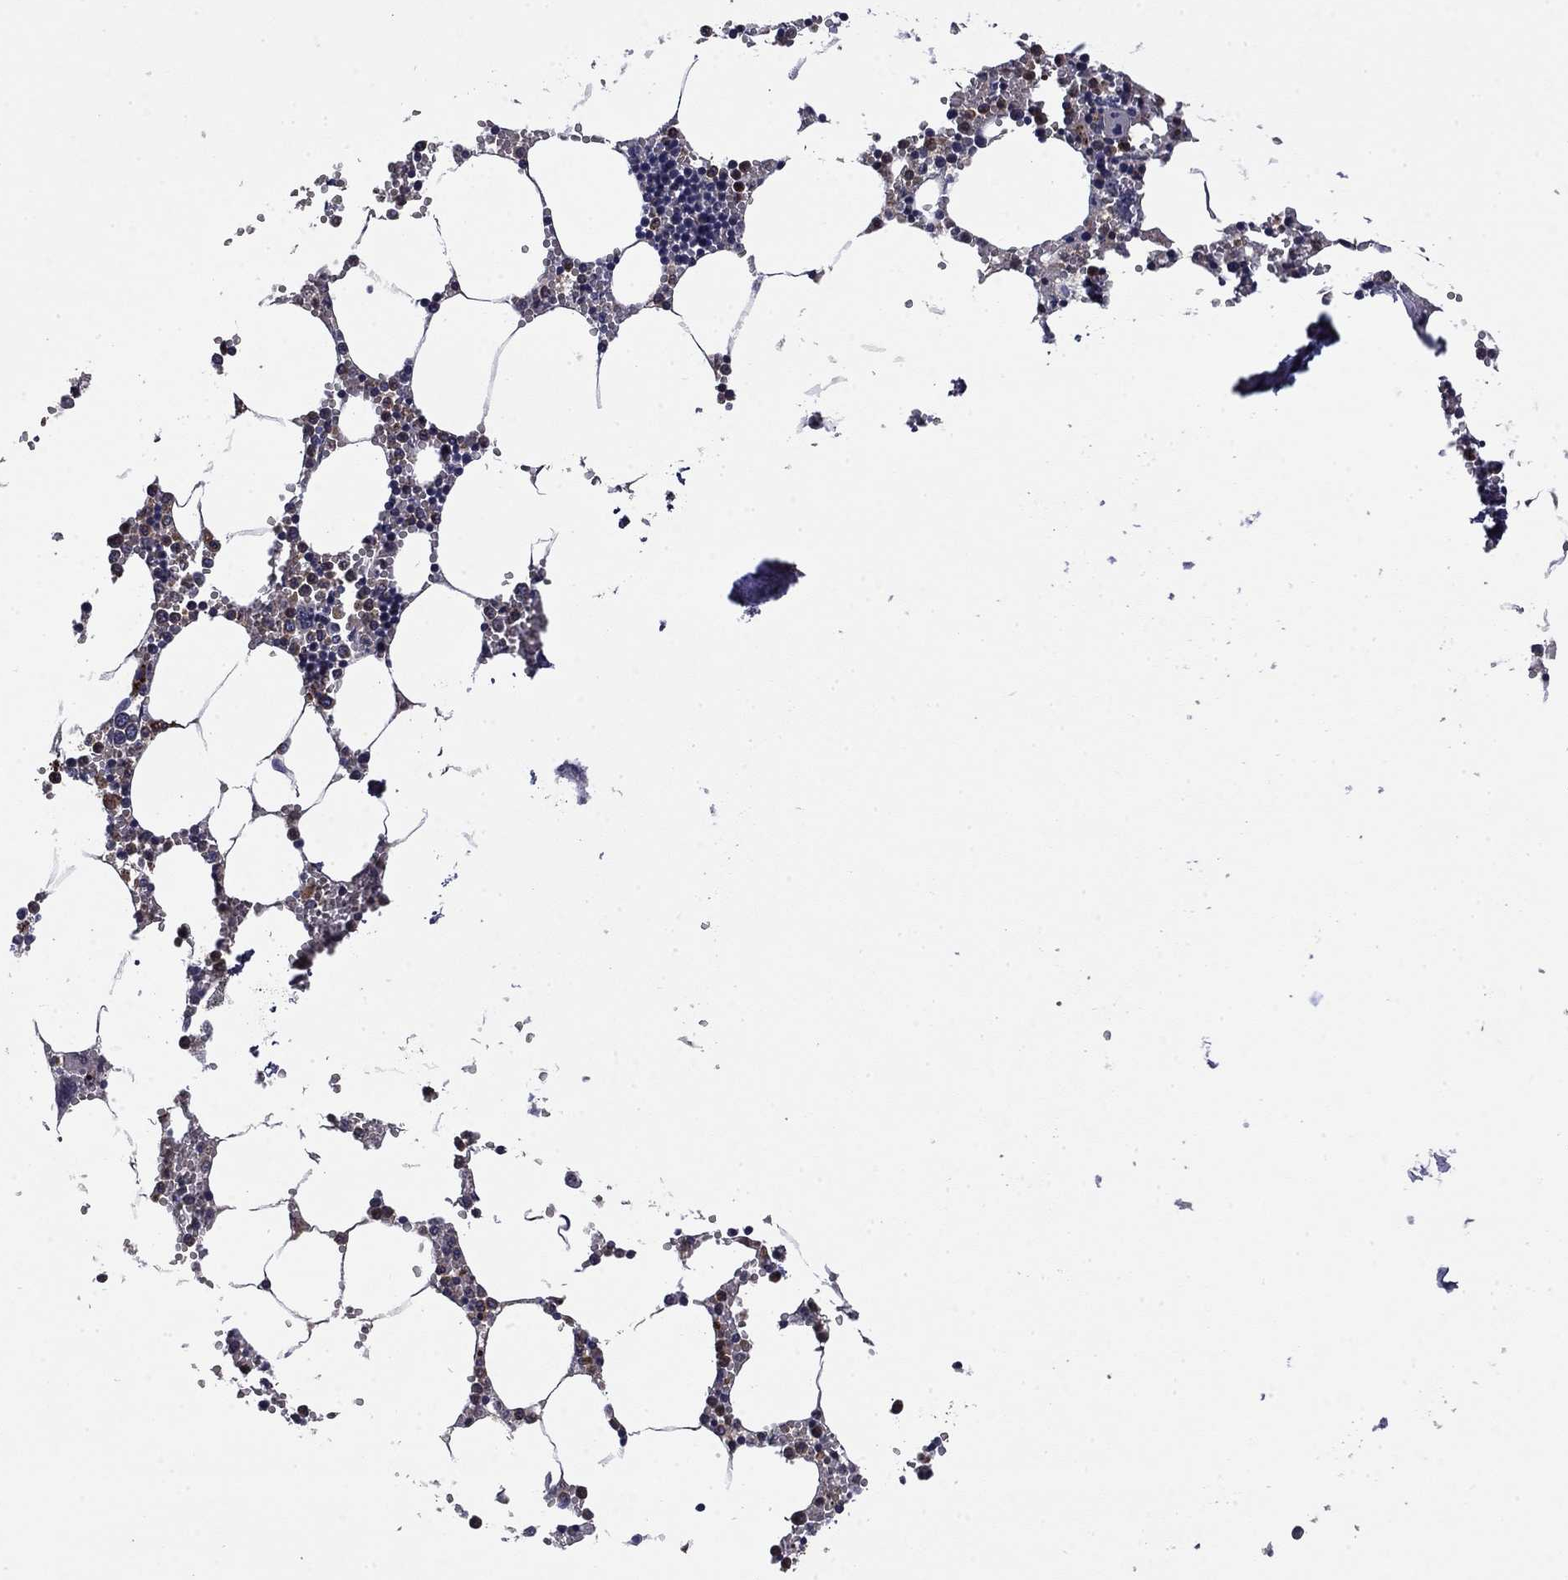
{"staining": {"intensity": "moderate", "quantity": "<25%", "location": "cytoplasmic/membranous"}, "tissue": "bone marrow", "cell_type": "Hematopoietic cells", "image_type": "normal", "snomed": [{"axis": "morphology", "description": "Normal tissue, NOS"}, {"axis": "topography", "description": "Bone marrow"}], "caption": "Unremarkable bone marrow displays moderate cytoplasmic/membranous positivity in about <25% of hematopoietic cells, visualized by immunohistochemistry. The staining was performed using DAB to visualize the protein expression in brown, while the nuclei were stained in blue with hematoxylin (Magnification: 20x).", "gene": "CEACAM7", "patient": {"sex": "male", "age": 54}}